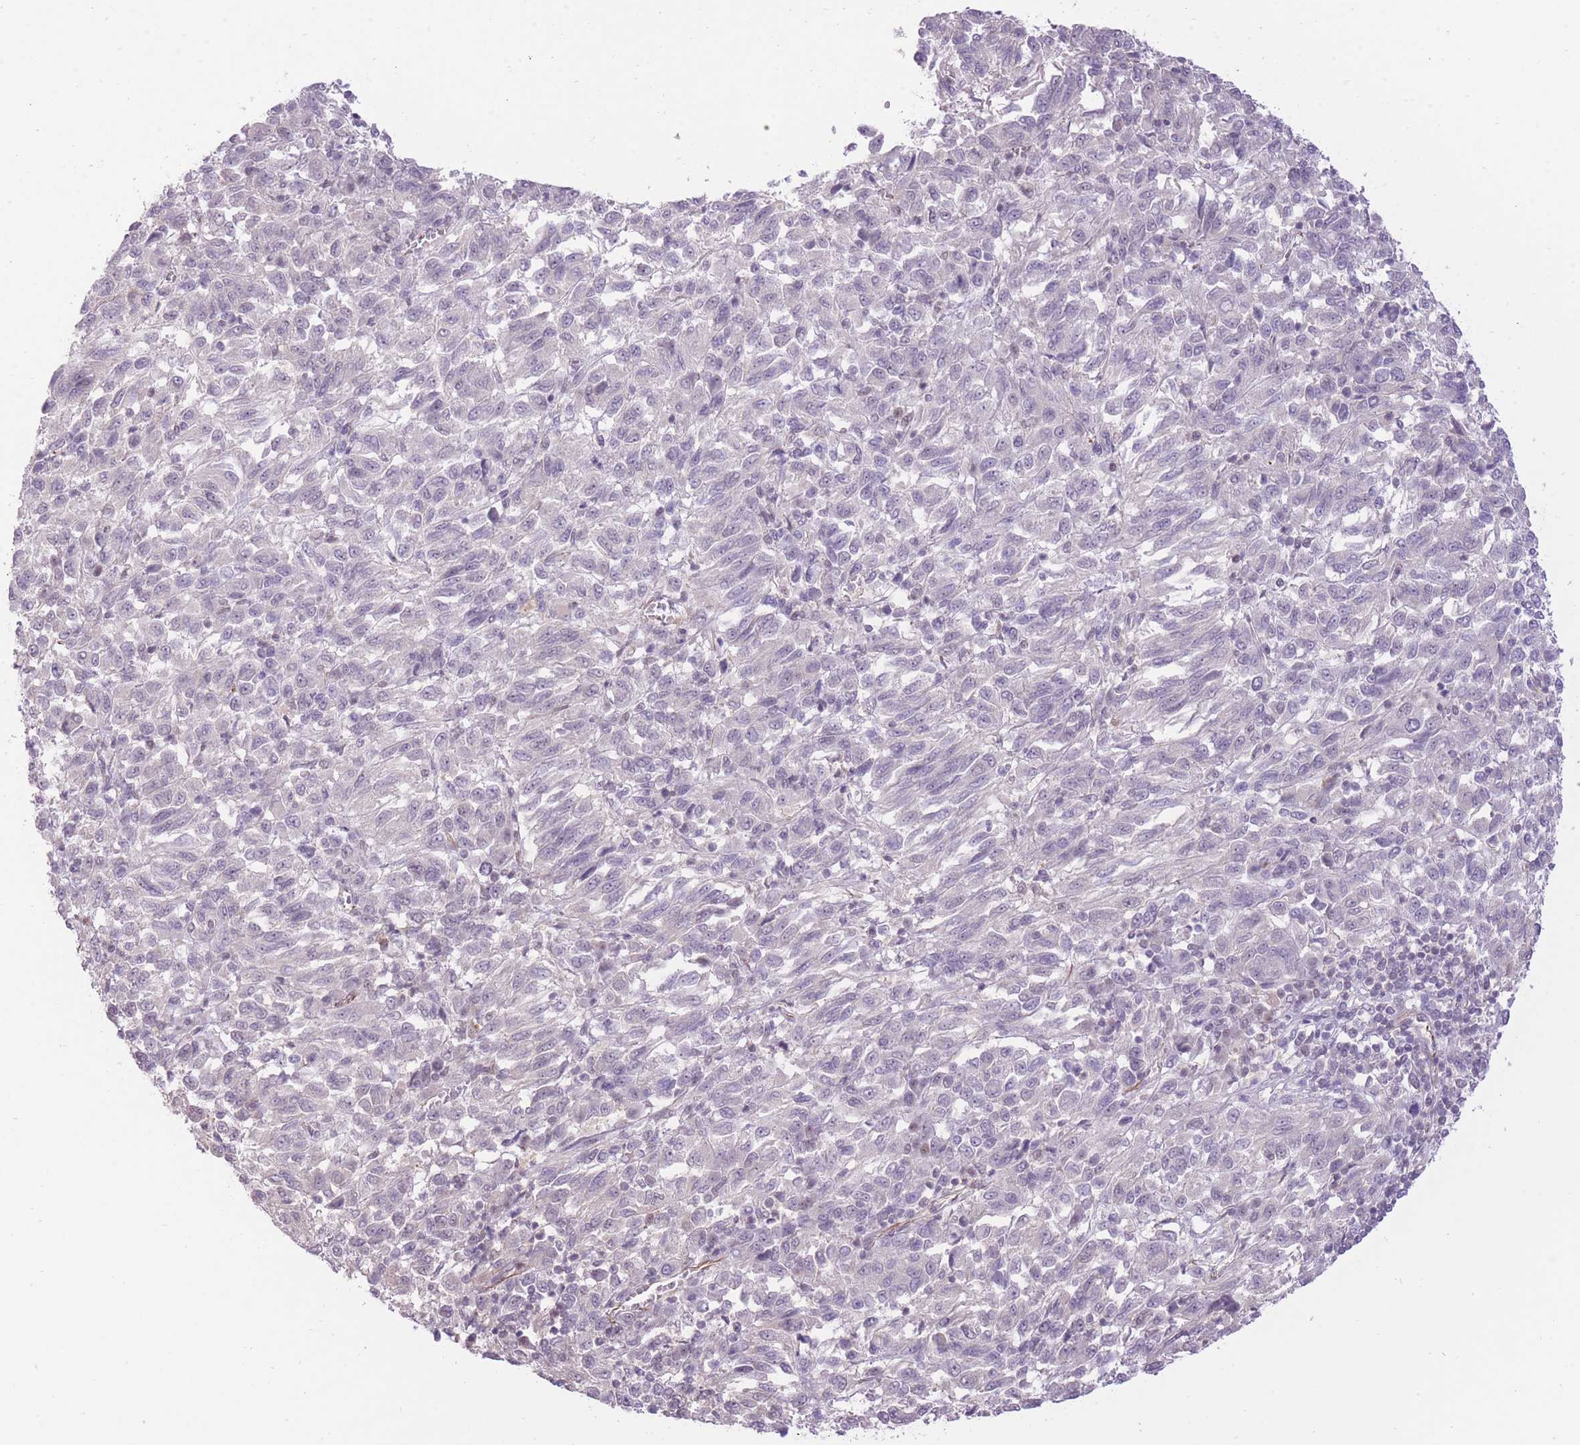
{"staining": {"intensity": "negative", "quantity": "none", "location": "none"}, "tissue": "melanoma", "cell_type": "Tumor cells", "image_type": "cancer", "snomed": [{"axis": "morphology", "description": "Malignant melanoma, Metastatic site"}, {"axis": "topography", "description": "Lung"}], "caption": "DAB immunohistochemical staining of human malignant melanoma (metastatic site) exhibits no significant expression in tumor cells.", "gene": "ELL", "patient": {"sex": "male", "age": 64}}